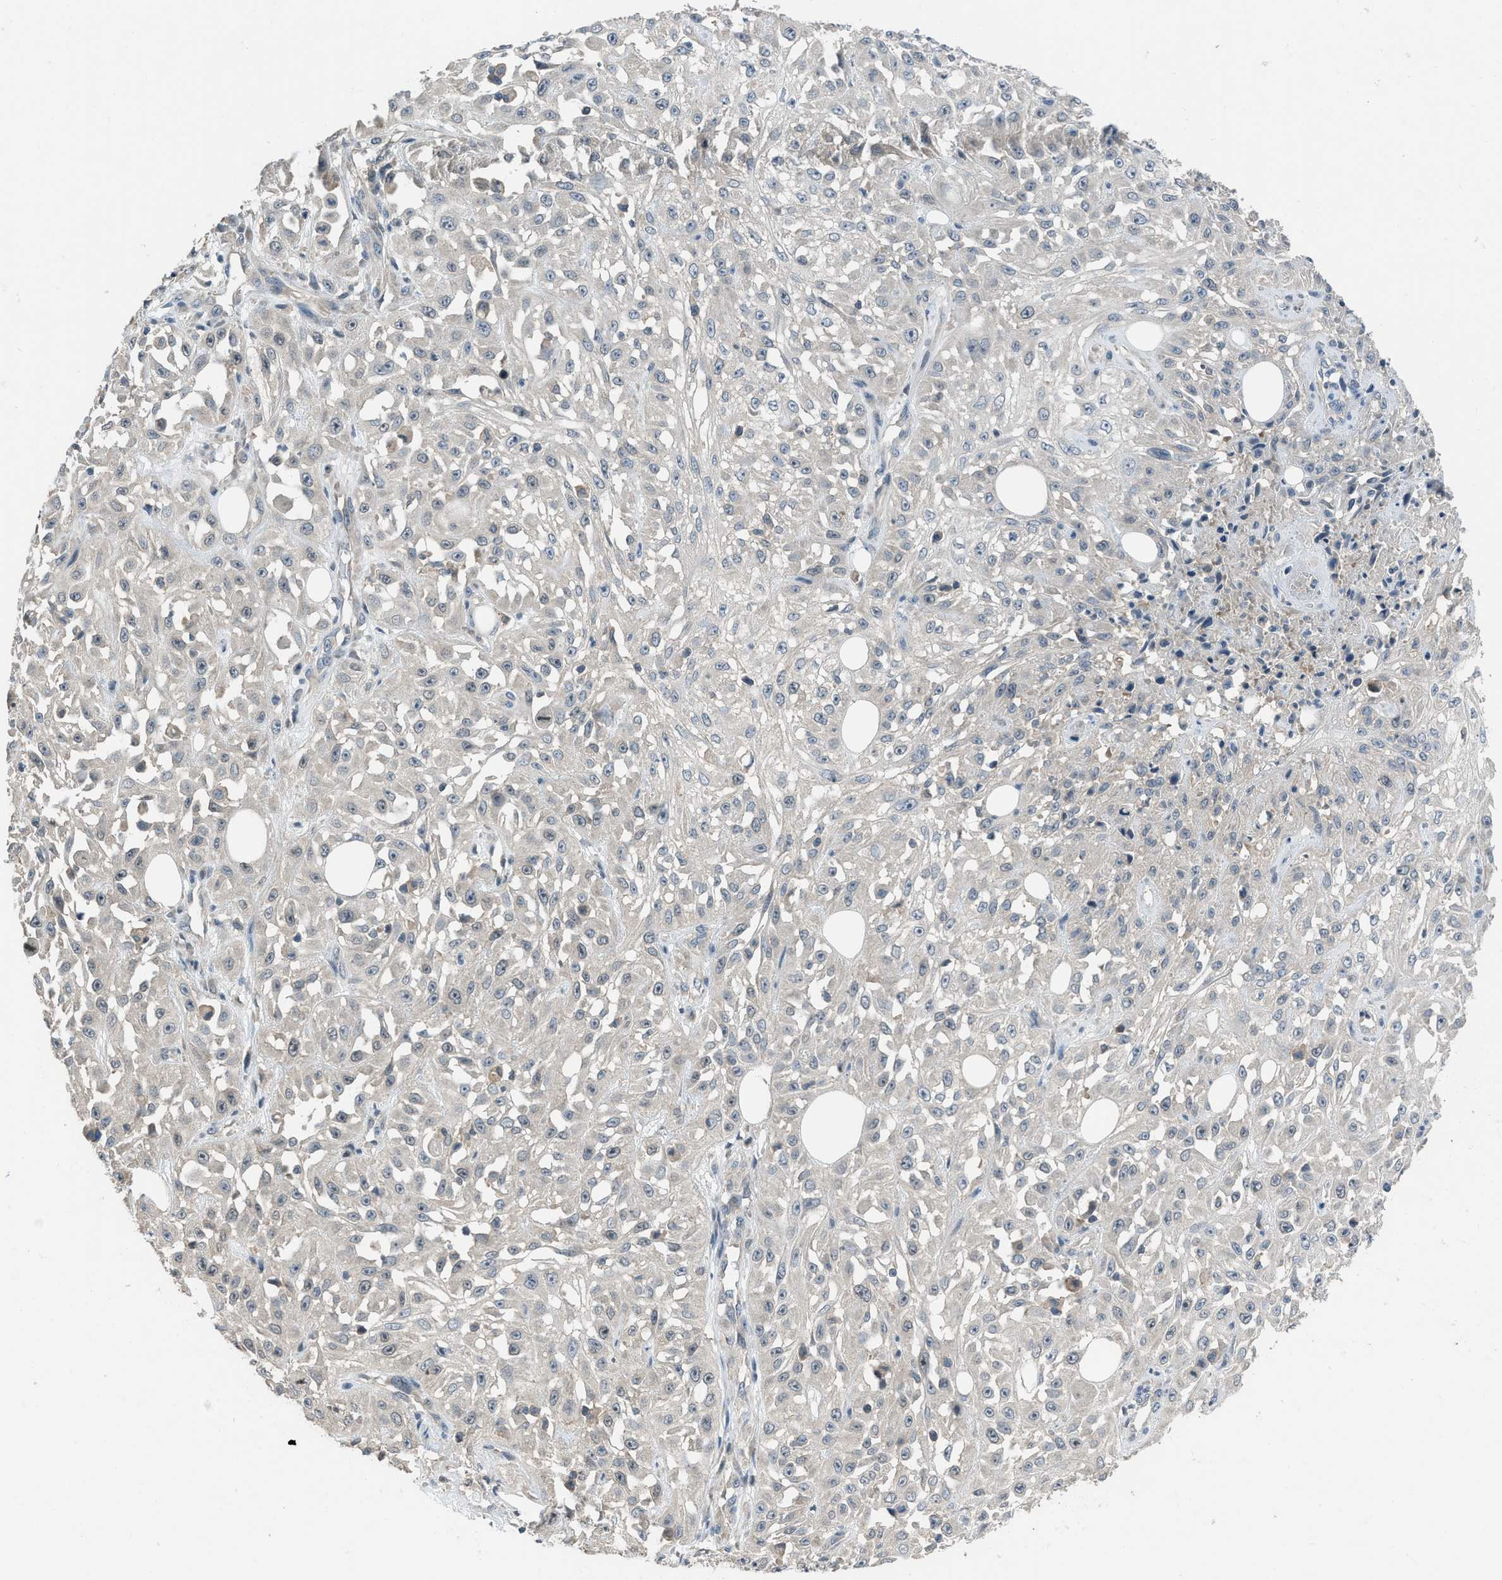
{"staining": {"intensity": "weak", "quantity": "<25%", "location": "nuclear"}, "tissue": "skin cancer", "cell_type": "Tumor cells", "image_type": "cancer", "snomed": [{"axis": "morphology", "description": "Squamous cell carcinoma, NOS"}, {"axis": "morphology", "description": "Squamous cell carcinoma, metastatic, NOS"}, {"axis": "topography", "description": "Skin"}, {"axis": "topography", "description": "Lymph node"}], "caption": "Immunohistochemical staining of squamous cell carcinoma (skin) shows no significant expression in tumor cells.", "gene": "MIS18A", "patient": {"sex": "male", "age": 75}}